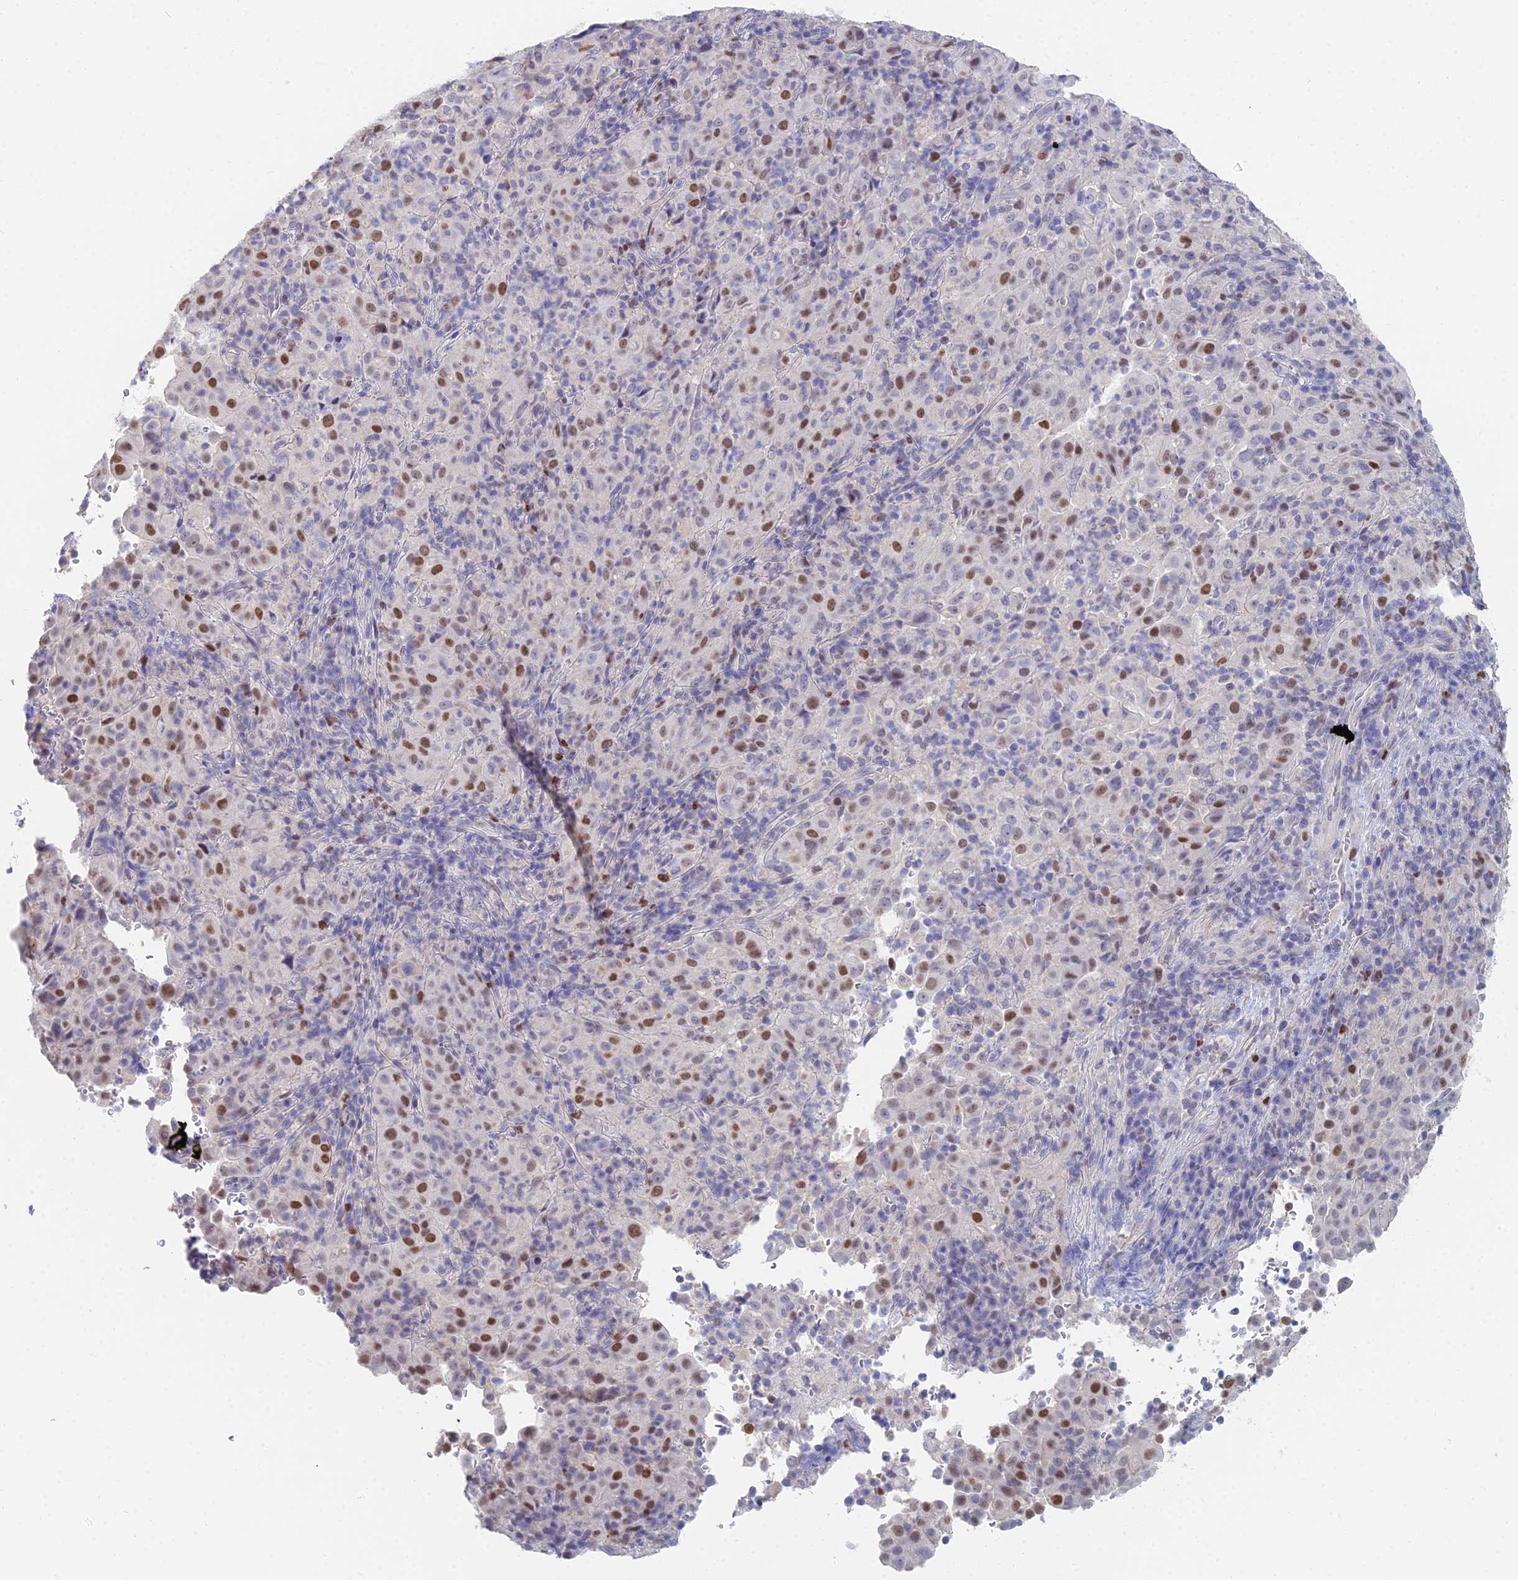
{"staining": {"intensity": "strong", "quantity": "25%-75%", "location": "nuclear"}, "tissue": "pancreatic cancer", "cell_type": "Tumor cells", "image_type": "cancer", "snomed": [{"axis": "morphology", "description": "Adenocarcinoma, NOS"}, {"axis": "topography", "description": "Pancreas"}], "caption": "A histopathology image of pancreatic adenocarcinoma stained for a protein shows strong nuclear brown staining in tumor cells. (DAB (3,3'-diaminobenzidine) = brown stain, brightfield microscopy at high magnification).", "gene": "MCM2", "patient": {"sex": "male", "age": 63}}